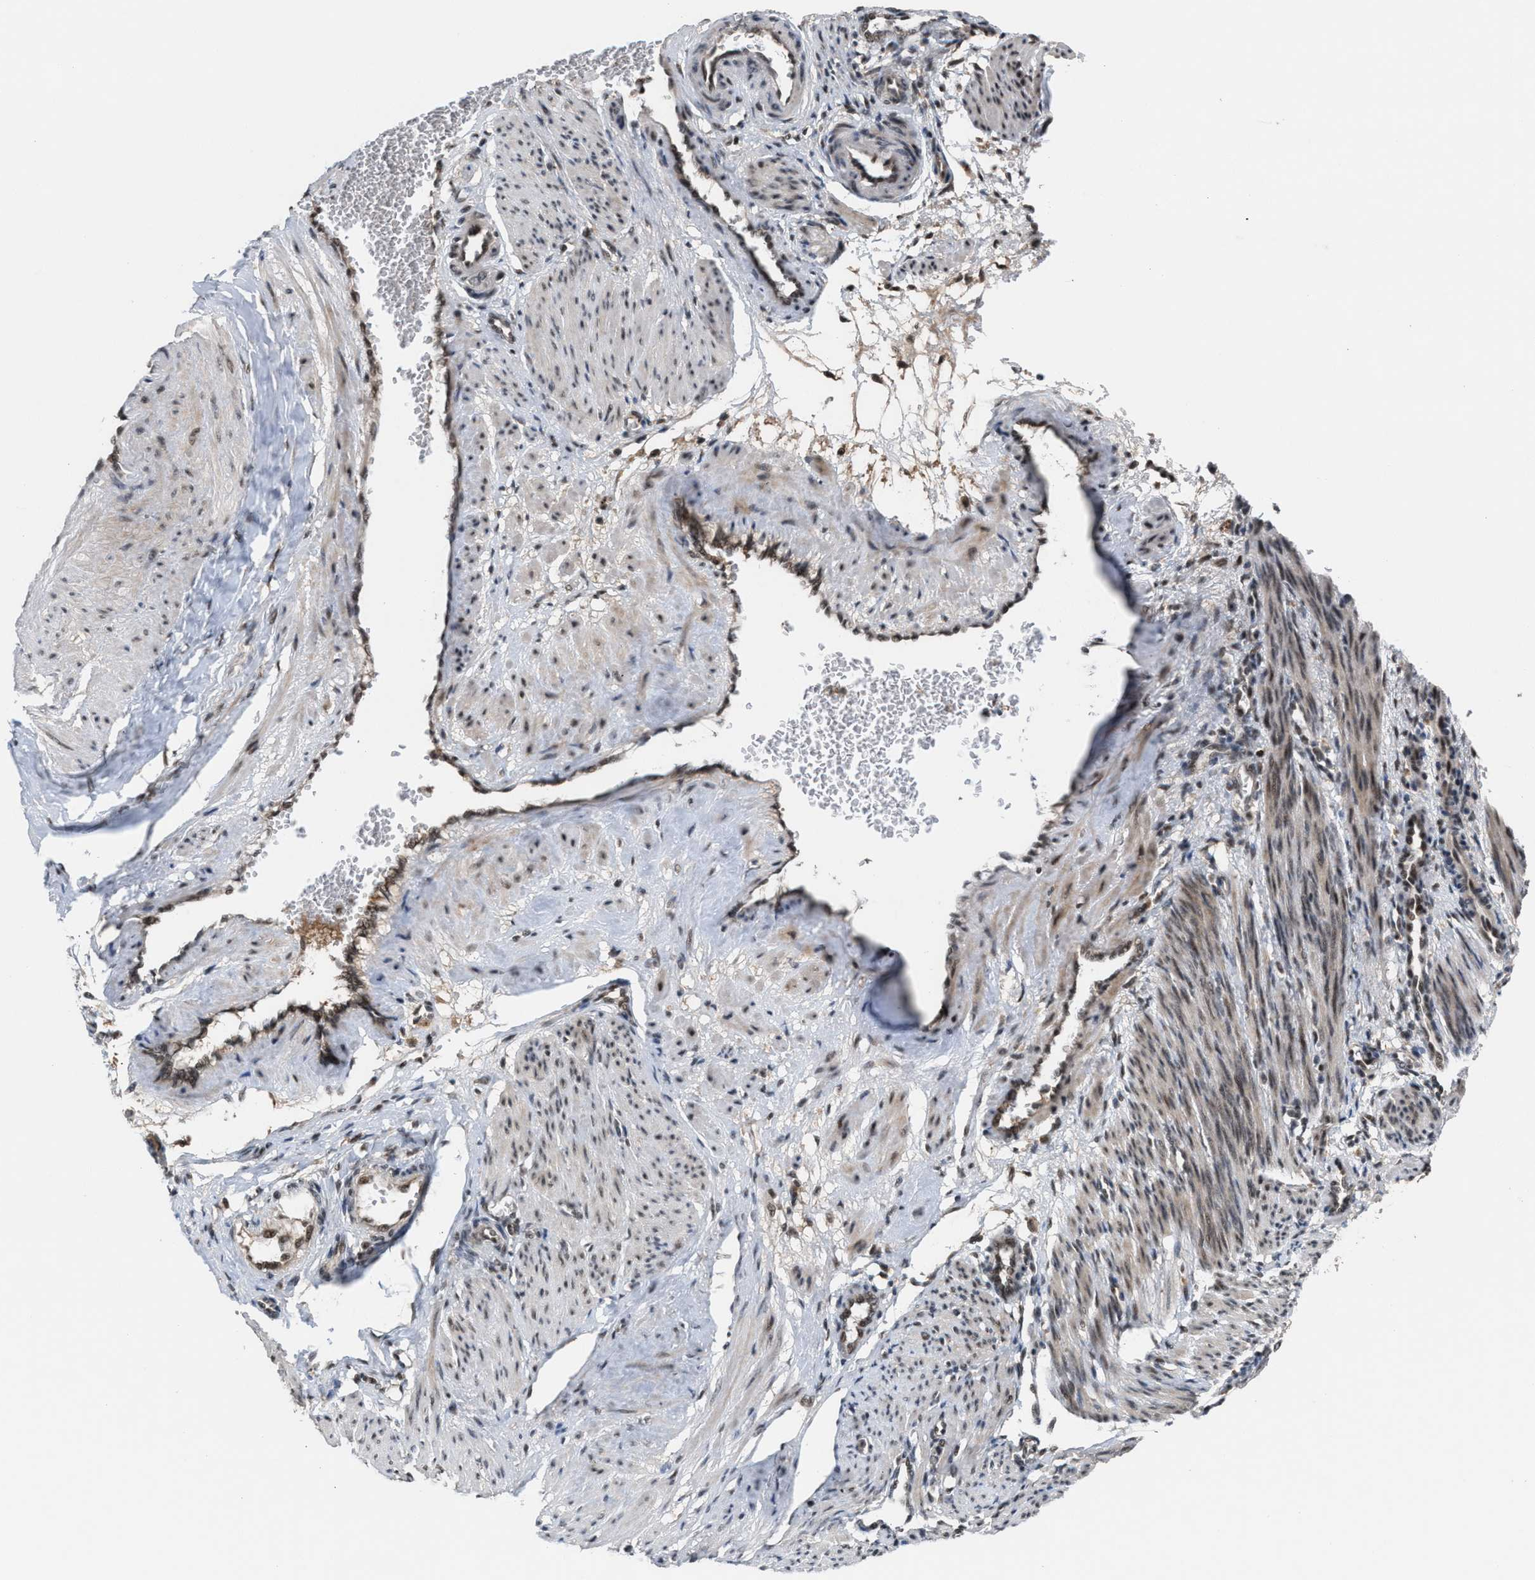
{"staining": {"intensity": "moderate", "quantity": ">75%", "location": "cytoplasmic/membranous,nuclear"}, "tissue": "smooth muscle", "cell_type": "Smooth muscle cells", "image_type": "normal", "snomed": [{"axis": "morphology", "description": "Normal tissue, NOS"}, {"axis": "topography", "description": "Endometrium"}], "caption": "Protein staining by IHC displays moderate cytoplasmic/membranous,nuclear positivity in about >75% of smooth muscle cells in benign smooth muscle. (DAB = brown stain, brightfield microscopy at high magnification).", "gene": "PRPF4", "patient": {"sex": "female", "age": 33}}